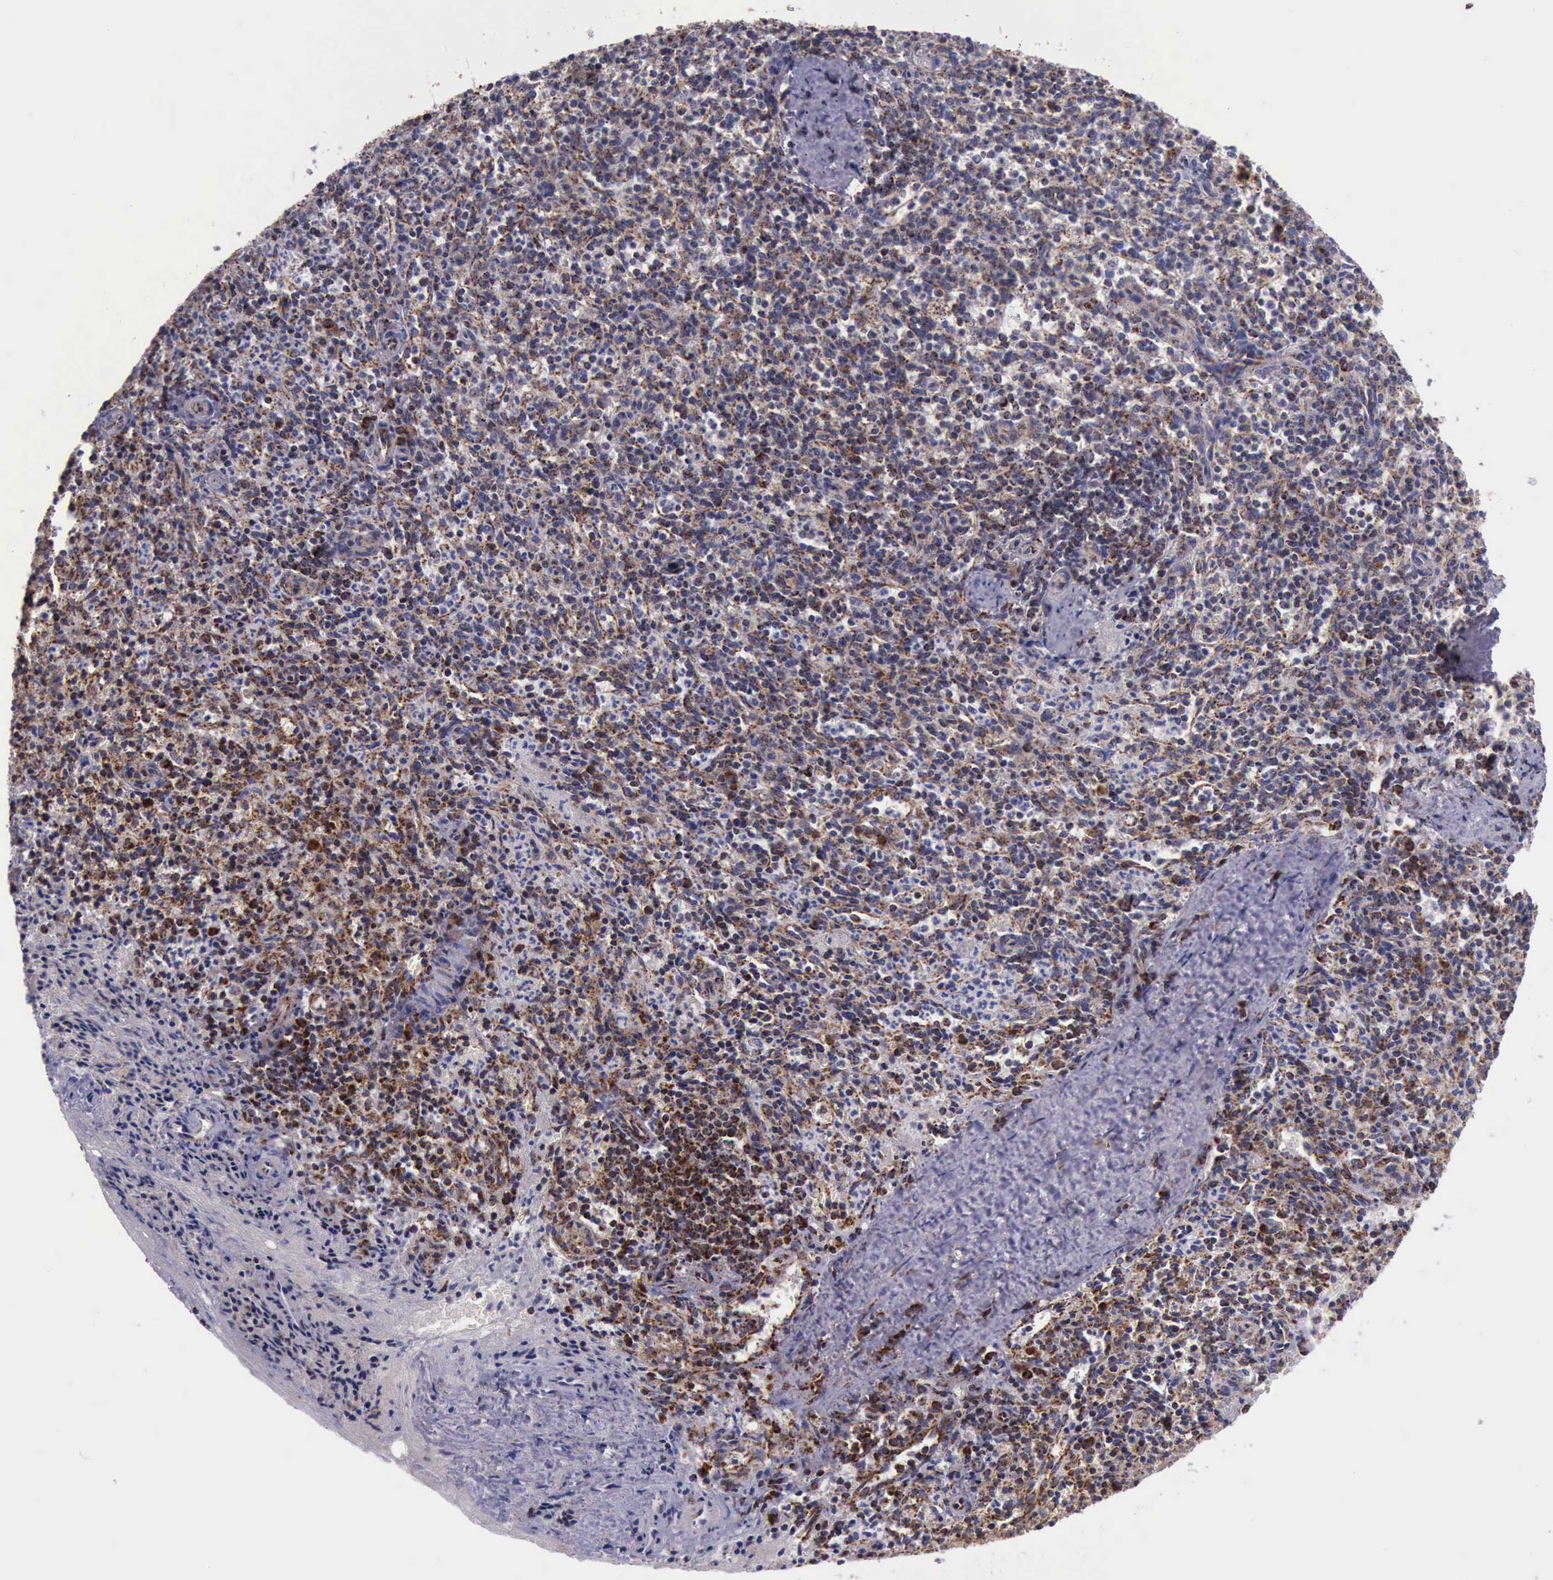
{"staining": {"intensity": "moderate", "quantity": "25%-75%", "location": "cytoplasmic/membranous"}, "tissue": "spleen", "cell_type": "Cells in red pulp", "image_type": "normal", "snomed": [{"axis": "morphology", "description": "Normal tissue, NOS"}, {"axis": "topography", "description": "Spleen"}], "caption": "Immunohistochemical staining of unremarkable human spleen reveals medium levels of moderate cytoplasmic/membranous expression in about 25%-75% of cells in red pulp. (brown staining indicates protein expression, while blue staining denotes nuclei).", "gene": "TXN2", "patient": {"sex": "male", "age": 72}}